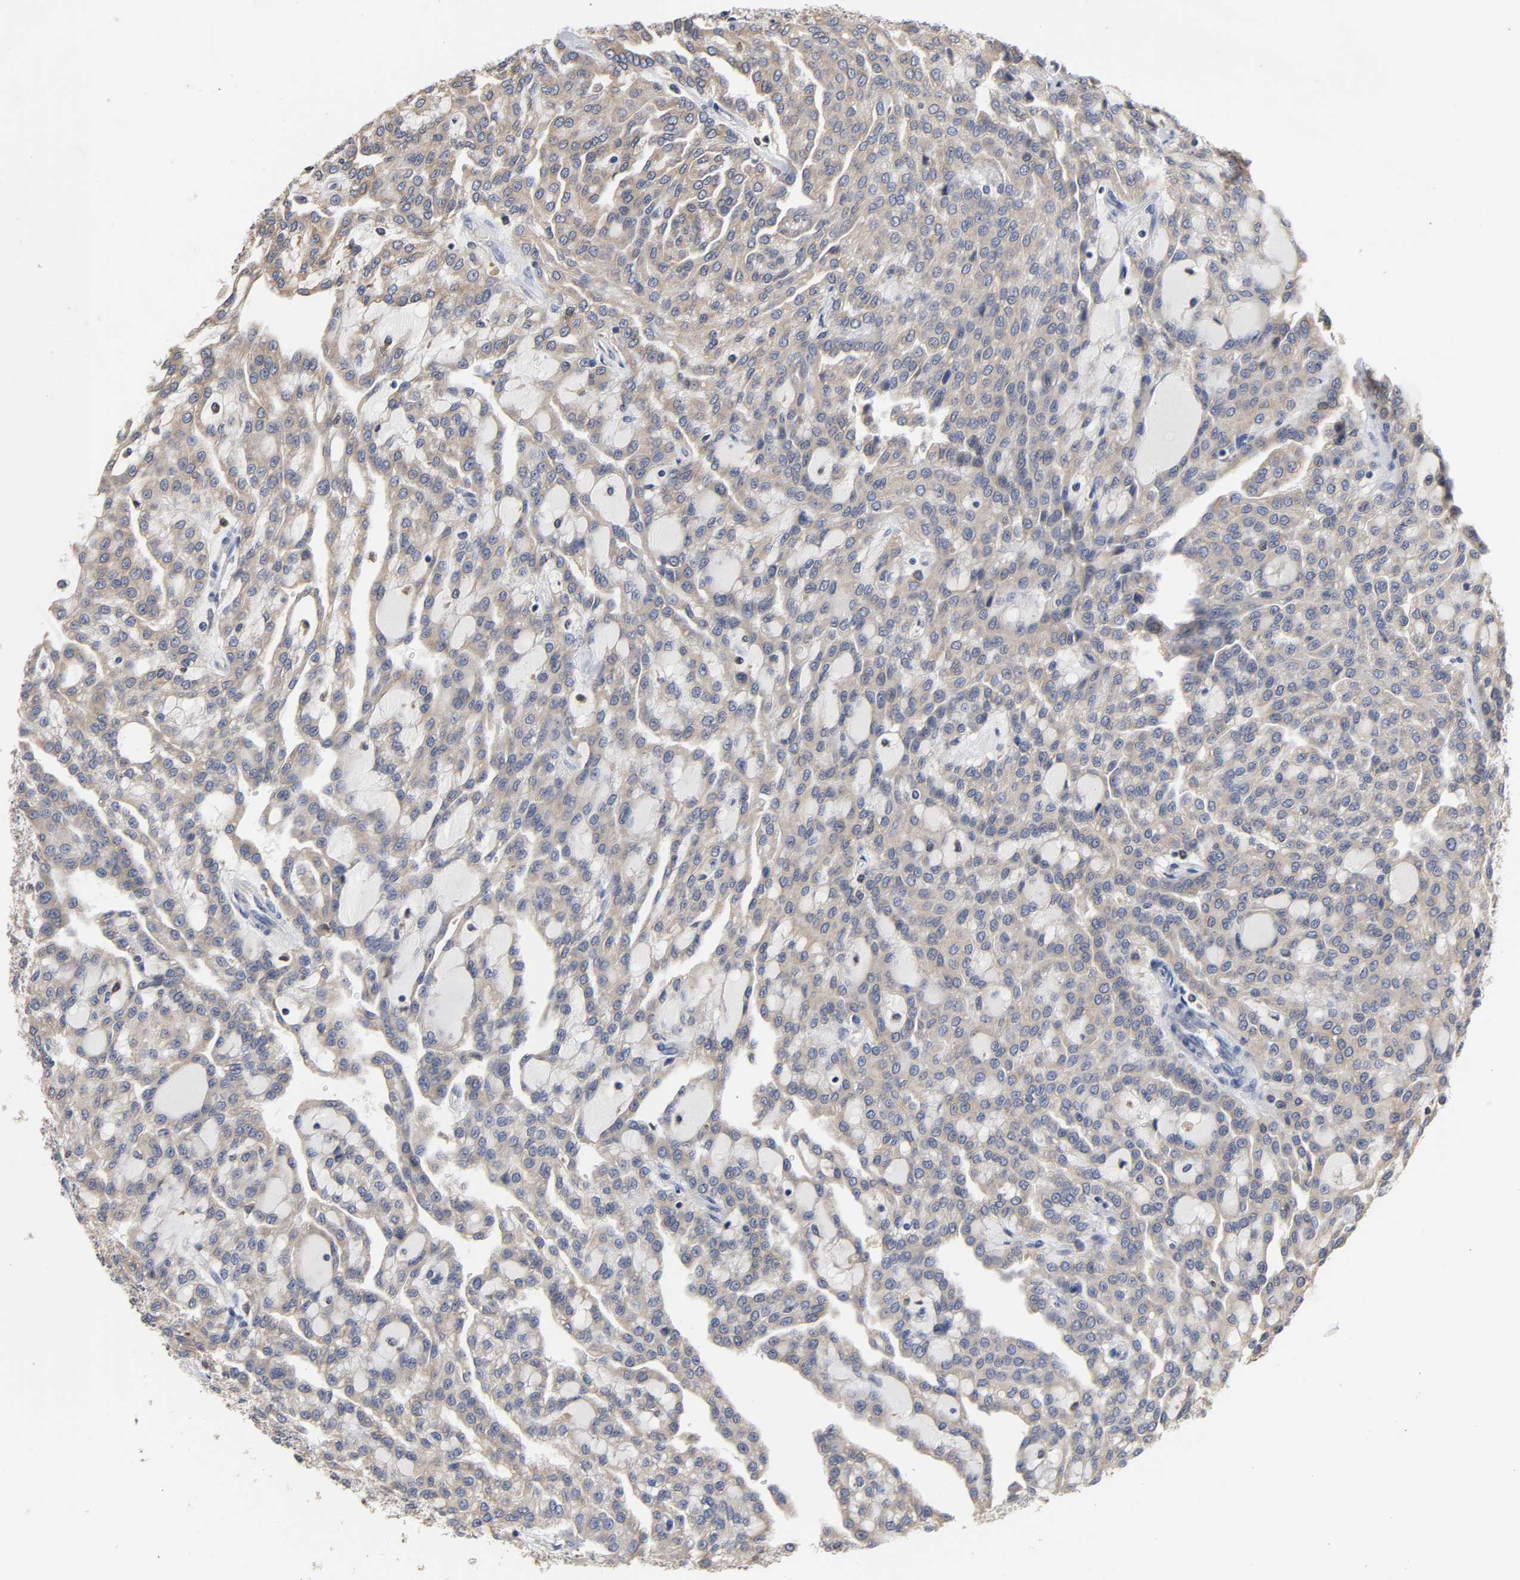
{"staining": {"intensity": "weak", "quantity": ">75%", "location": "cytoplasmic/membranous"}, "tissue": "renal cancer", "cell_type": "Tumor cells", "image_type": "cancer", "snomed": [{"axis": "morphology", "description": "Adenocarcinoma, NOS"}, {"axis": "topography", "description": "Kidney"}], "caption": "DAB immunohistochemical staining of renal adenocarcinoma reveals weak cytoplasmic/membranous protein positivity in about >75% of tumor cells.", "gene": "HCK", "patient": {"sex": "male", "age": 63}}